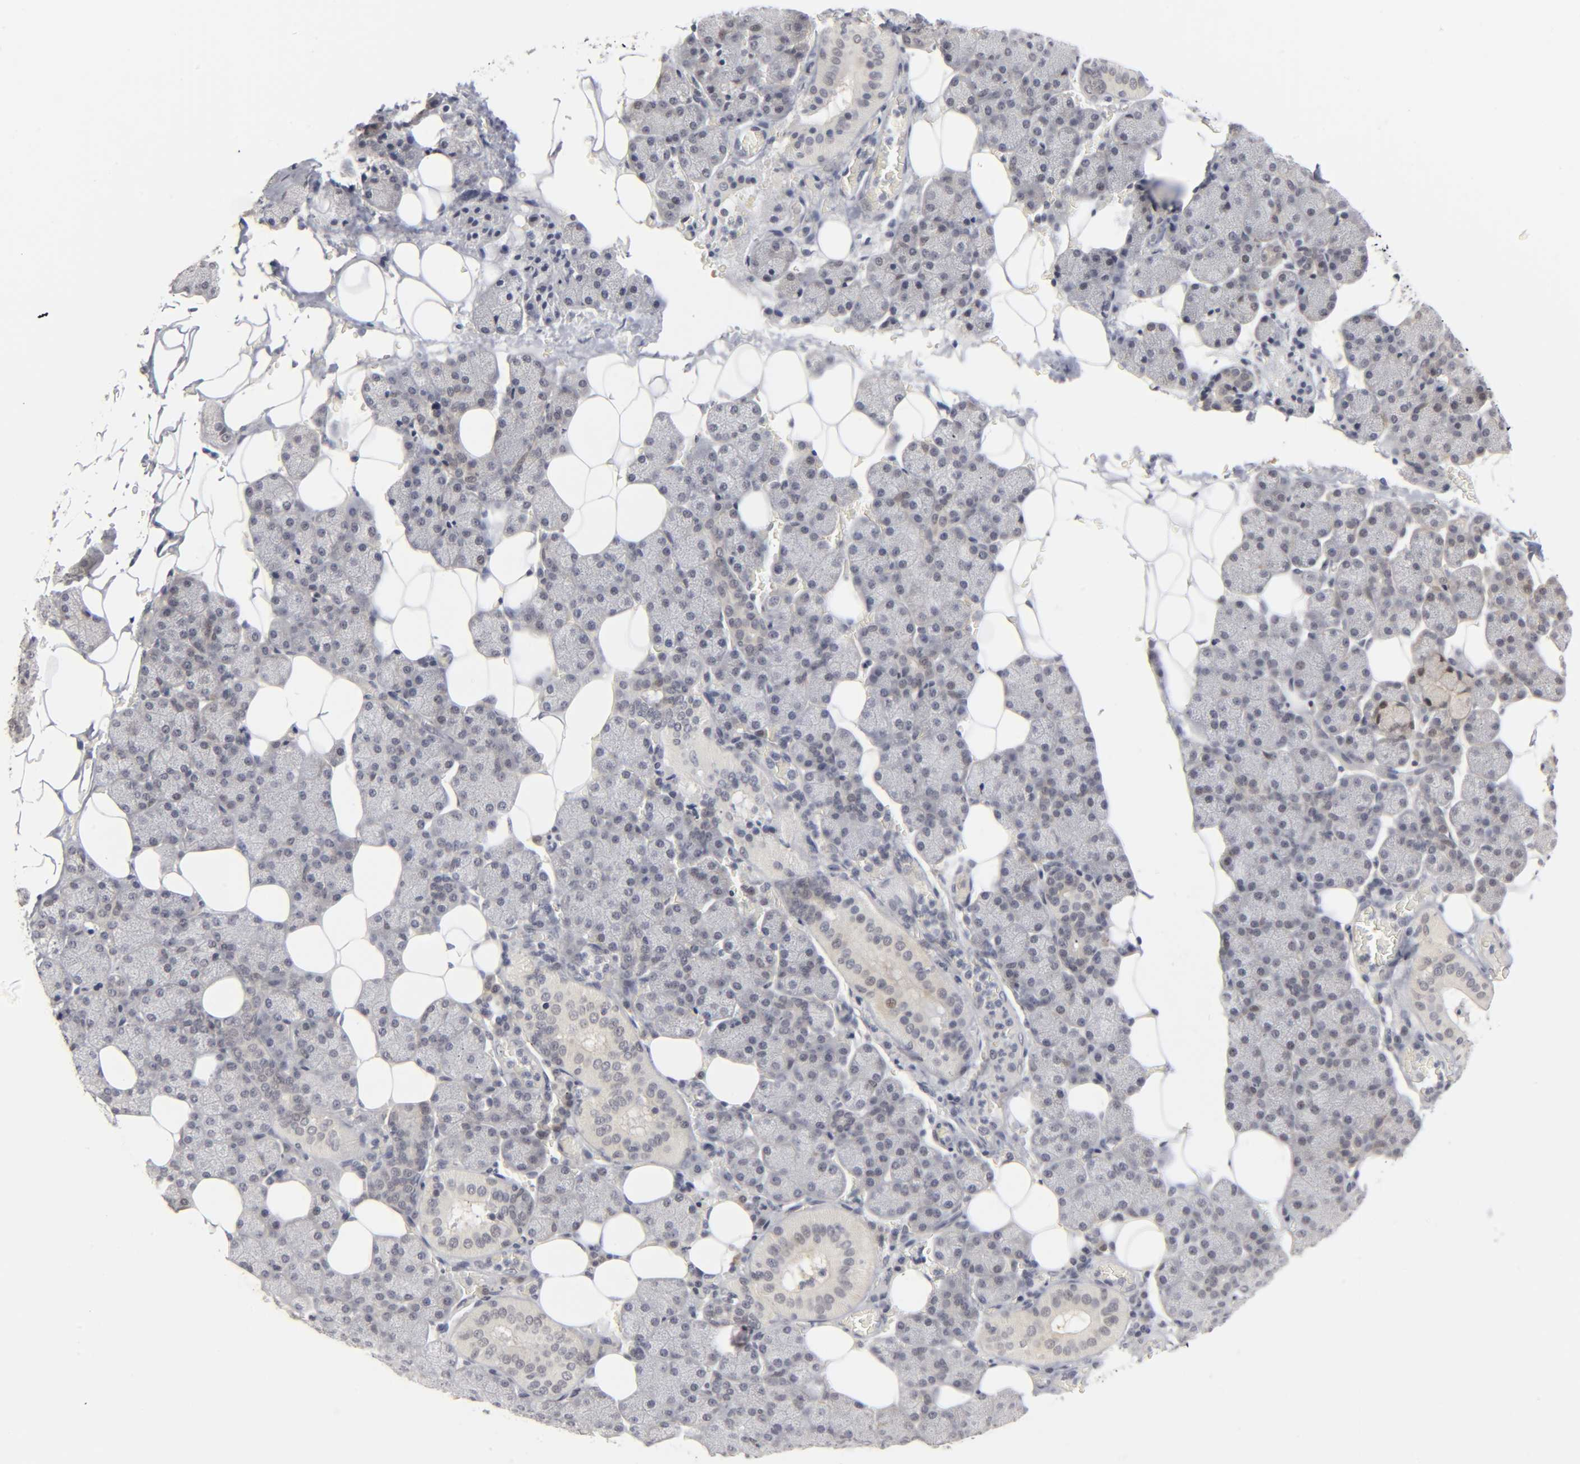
{"staining": {"intensity": "weak", "quantity": "<25%", "location": "nuclear"}, "tissue": "salivary gland", "cell_type": "Glandular cells", "image_type": "normal", "snomed": [{"axis": "morphology", "description": "Normal tissue, NOS"}, {"axis": "topography", "description": "Lymph node"}, {"axis": "topography", "description": "Salivary gland"}], "caption": "Immunohistochemistry micrograph of benign human salivary gland stained for a protein (brown), which exhibits no staining in glandular cells.", "gene": "PDLIM3", "patient": {"sex": "male", "age": 8}}